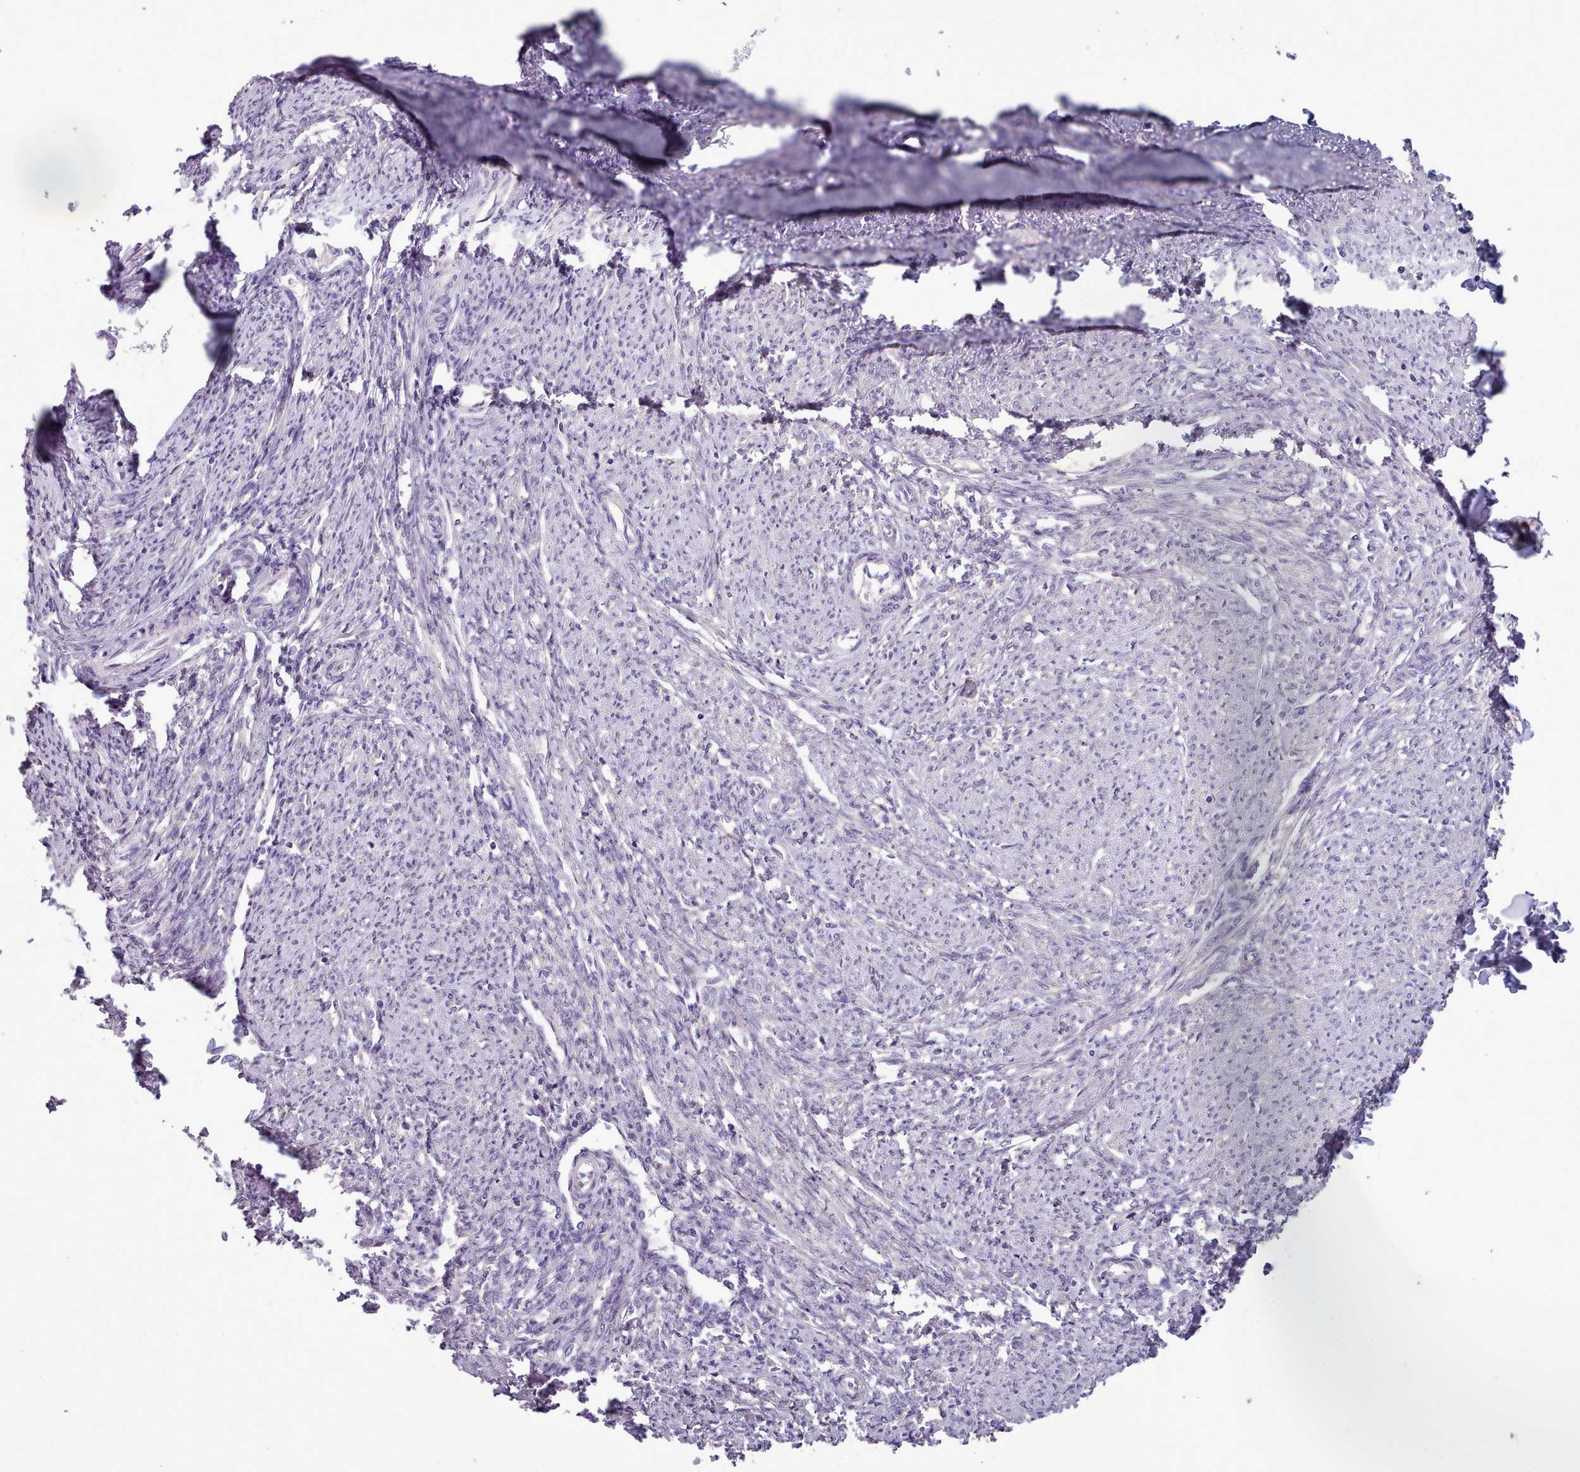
{"staining": {"intensity": "negative", "quantity": "none", "location": "none"}, "tissue": "smooth muscle", "cell_type": "Smooth muscle cells", "image_type": "normal", "snomed": [{"axis": "morphology", "description": "Normal tissue, NOS"}, {"axis": "topography", "description": "Smooth muscle"}, {"axis": "topography", "description": "Uterus"}], "caption": "The immunohistochemistry (IHC) image has no significant expression in smooth muscle cells of smooth muscle.", "gene": "DPF1", "patient": {"sex": "female", "age": 59}}